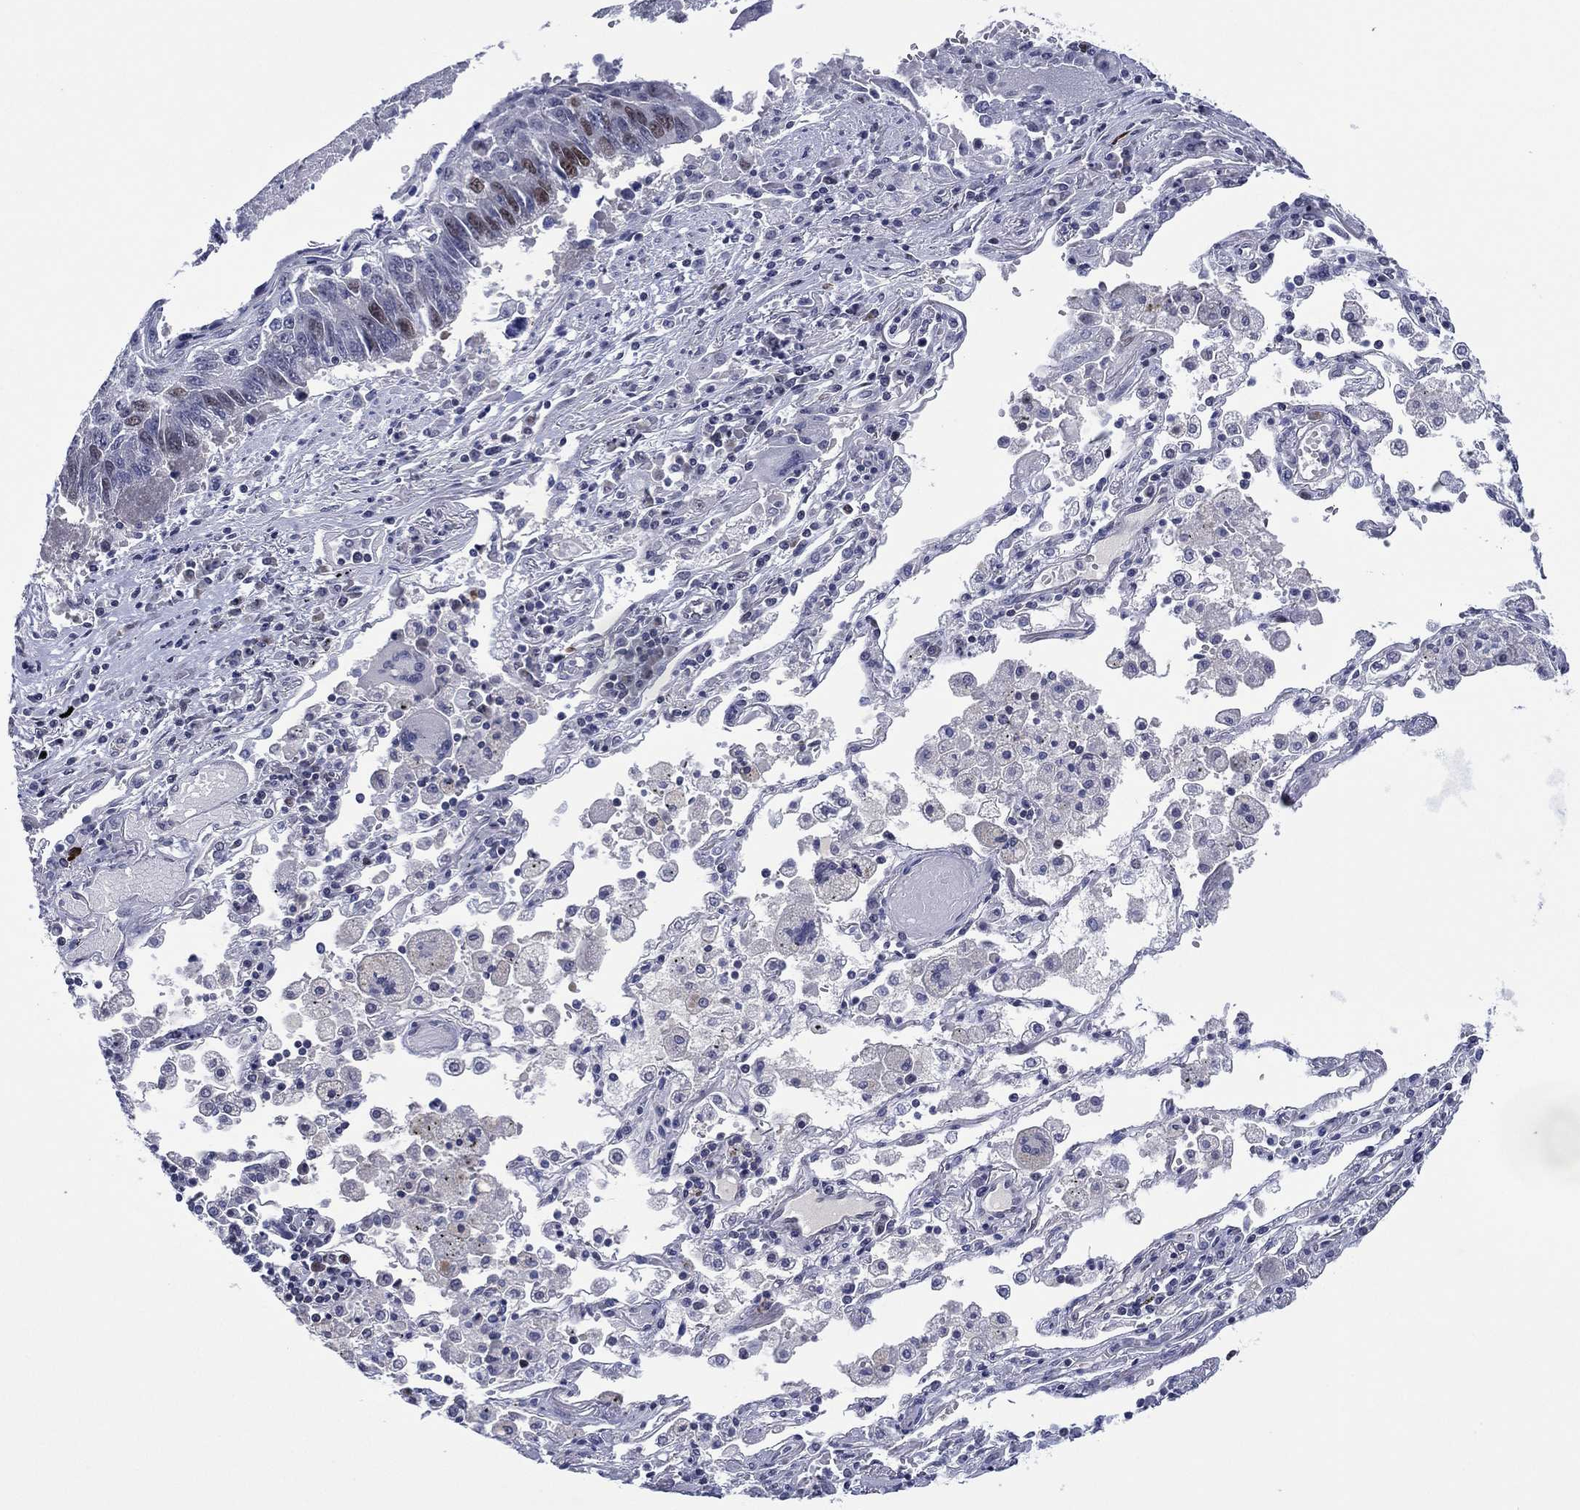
{"staining": {"intensity": "negative", "quantity": "none", "location": "none"}, "tissue": "lung cancer", "cell_type": "Tumor cells", "image_type": "cancer", "snomed": [{"axis": "morphology", "description": "Squamous cell carcinoma, NOS"}, {"axis": "topography", "description": "Lung"}], "caption": "Immunohistochemistry (IHC) of human lung cancer reveals no positivity in tumor cells. (Stains: DAB immunohistochemistry with hematoxylin counter stain, Microscopy: brightfield microscopy at high magnification).", "gene": "GATA6", "patient": {"sex": "male", "age": 73}}